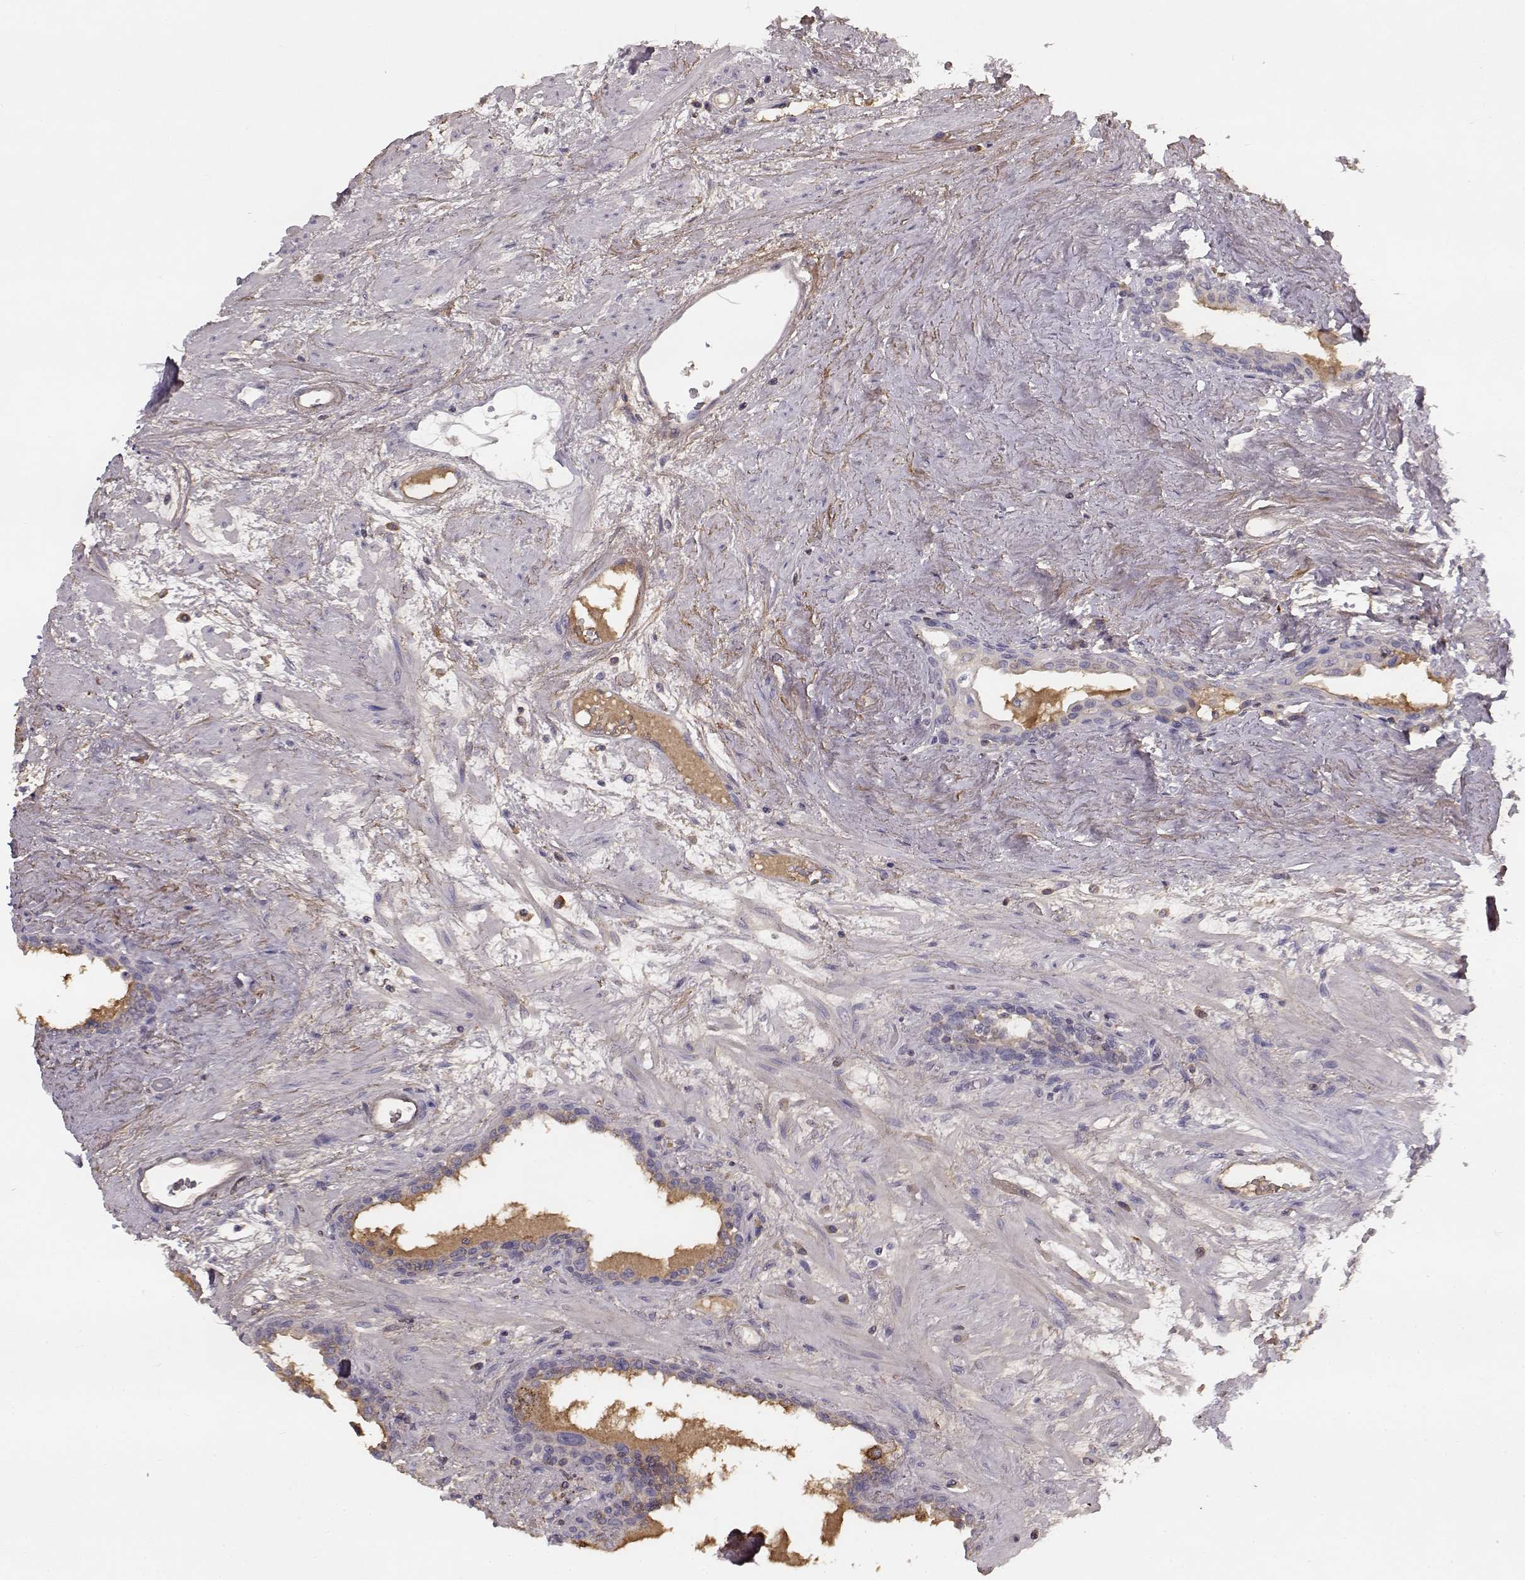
{"staining": {"intensity": "weak", "quantity": "<25%", "location": "cytoplasmic/membranous"}, "tissue": "prostate", "cell_type": "Glandular cells", "image_type": "normal", "snomed": [{"axis": "morphology", "description": "Normal tissue, NOS"}, {"axis": "topography", "description": "Prostate"}], "caption": "DAB (3,3'-diaminobenzidine) immunohistochemical staining of benign human prostate reveals no significant positivity in glandular cells. (DAB (3,3'-diaminobenzidine) immunohistochemistry (IHC) with hematoxylin counter stain).", "gene": "YJEFN3", "patient": {"sex": "male", "age": 63}}